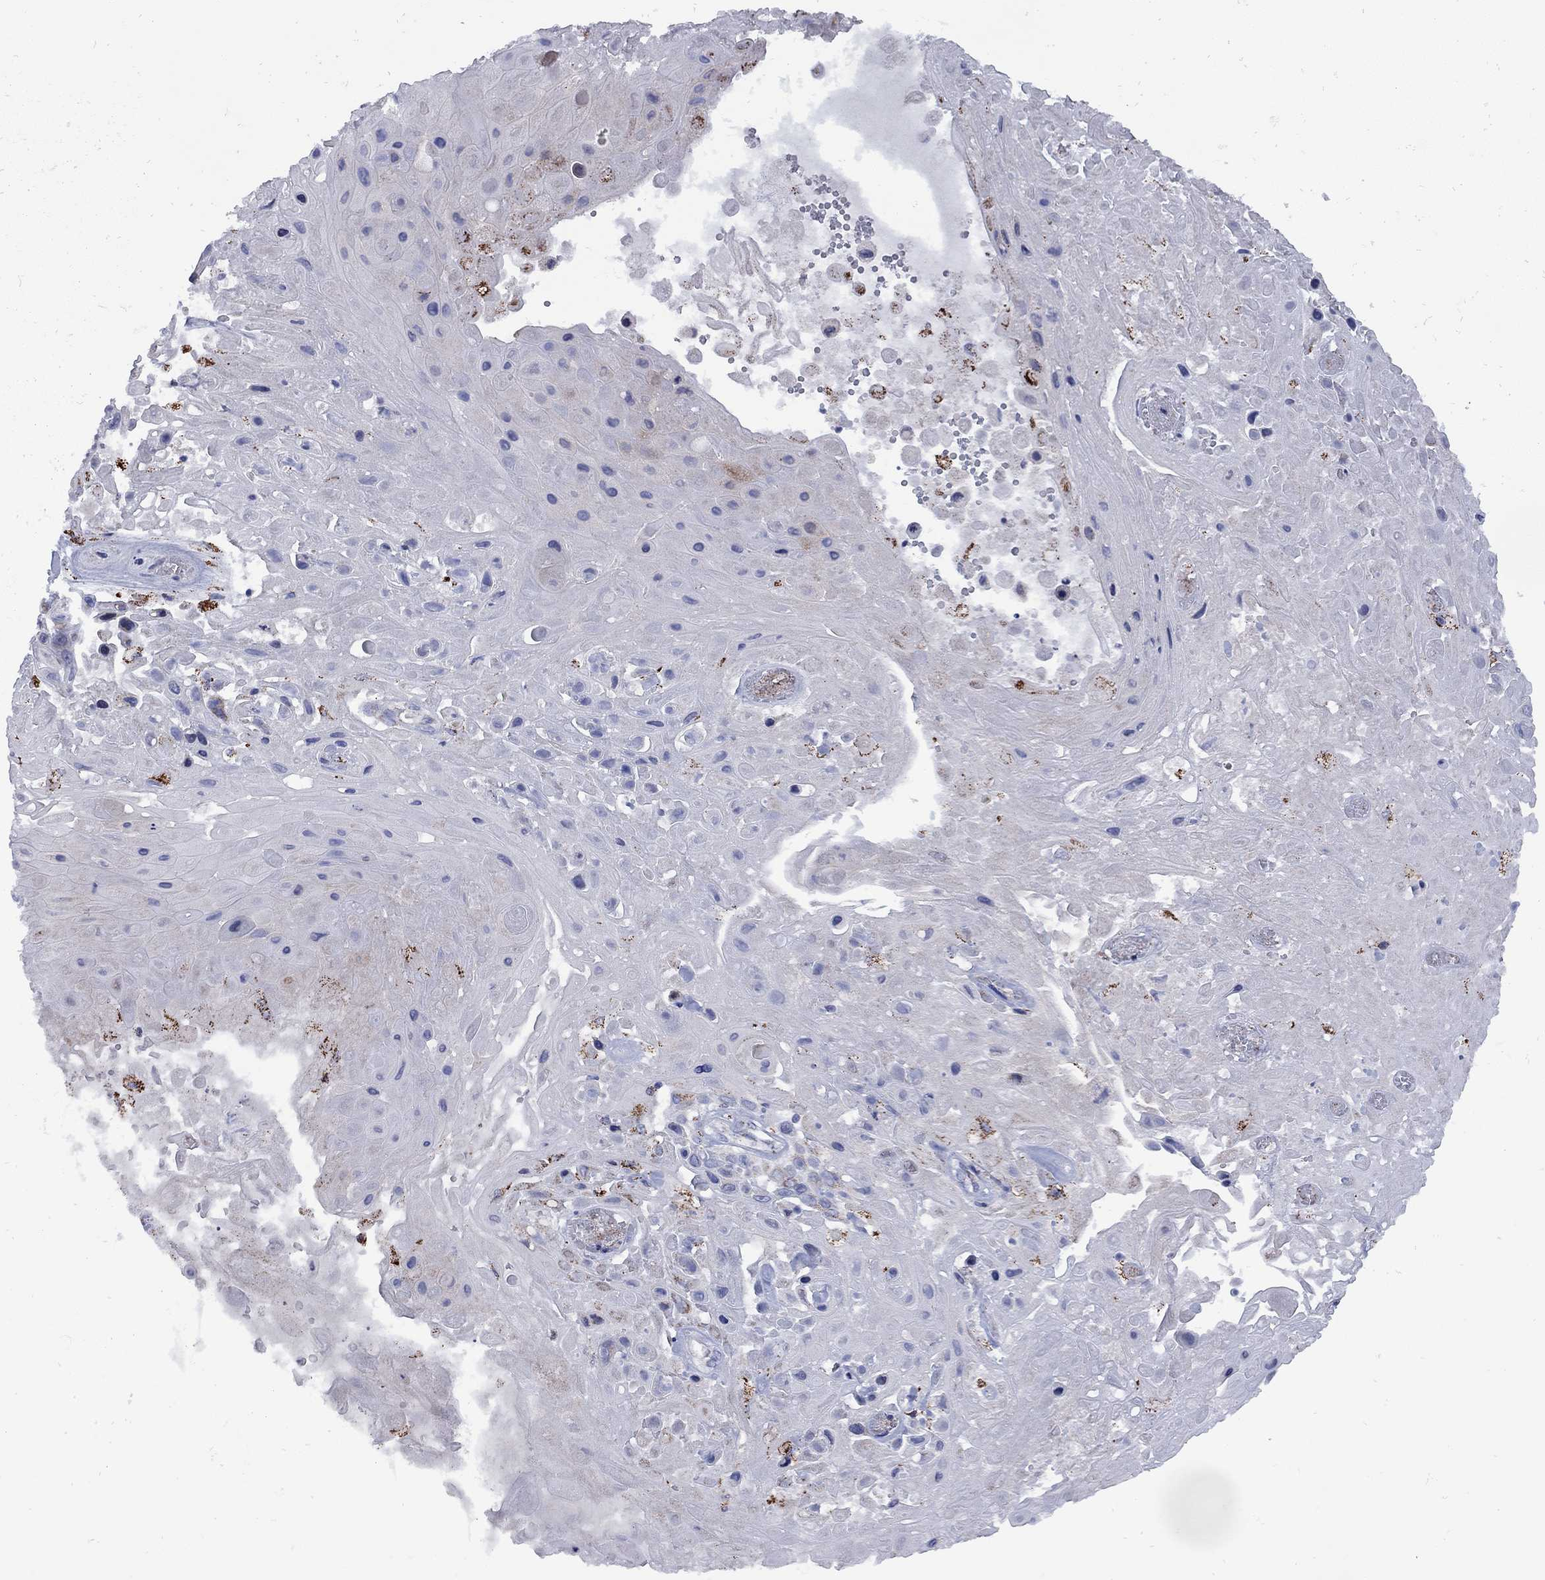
{"staining": {"intensity": "strong", "quantity": "<25%", "location": "cytoplasmic/membranous"}, "tissue": "skin cancer", "cell_type": "Tumor cells", "image_type": "cancer", "snomed": [{"axis": "morphology", "description": "Squamous cell carcinoma, NOS"}, {"axis": "topography", "description": "Skin"}], "caption": "The image reveals immunohistochemical staining of skin cancer. There is strong cytoplasmic/membranous positivity is present in approximately <25% of tumor cells.", "gene": "SESTD1", "patient": {"sex": "male", "age": 82}}